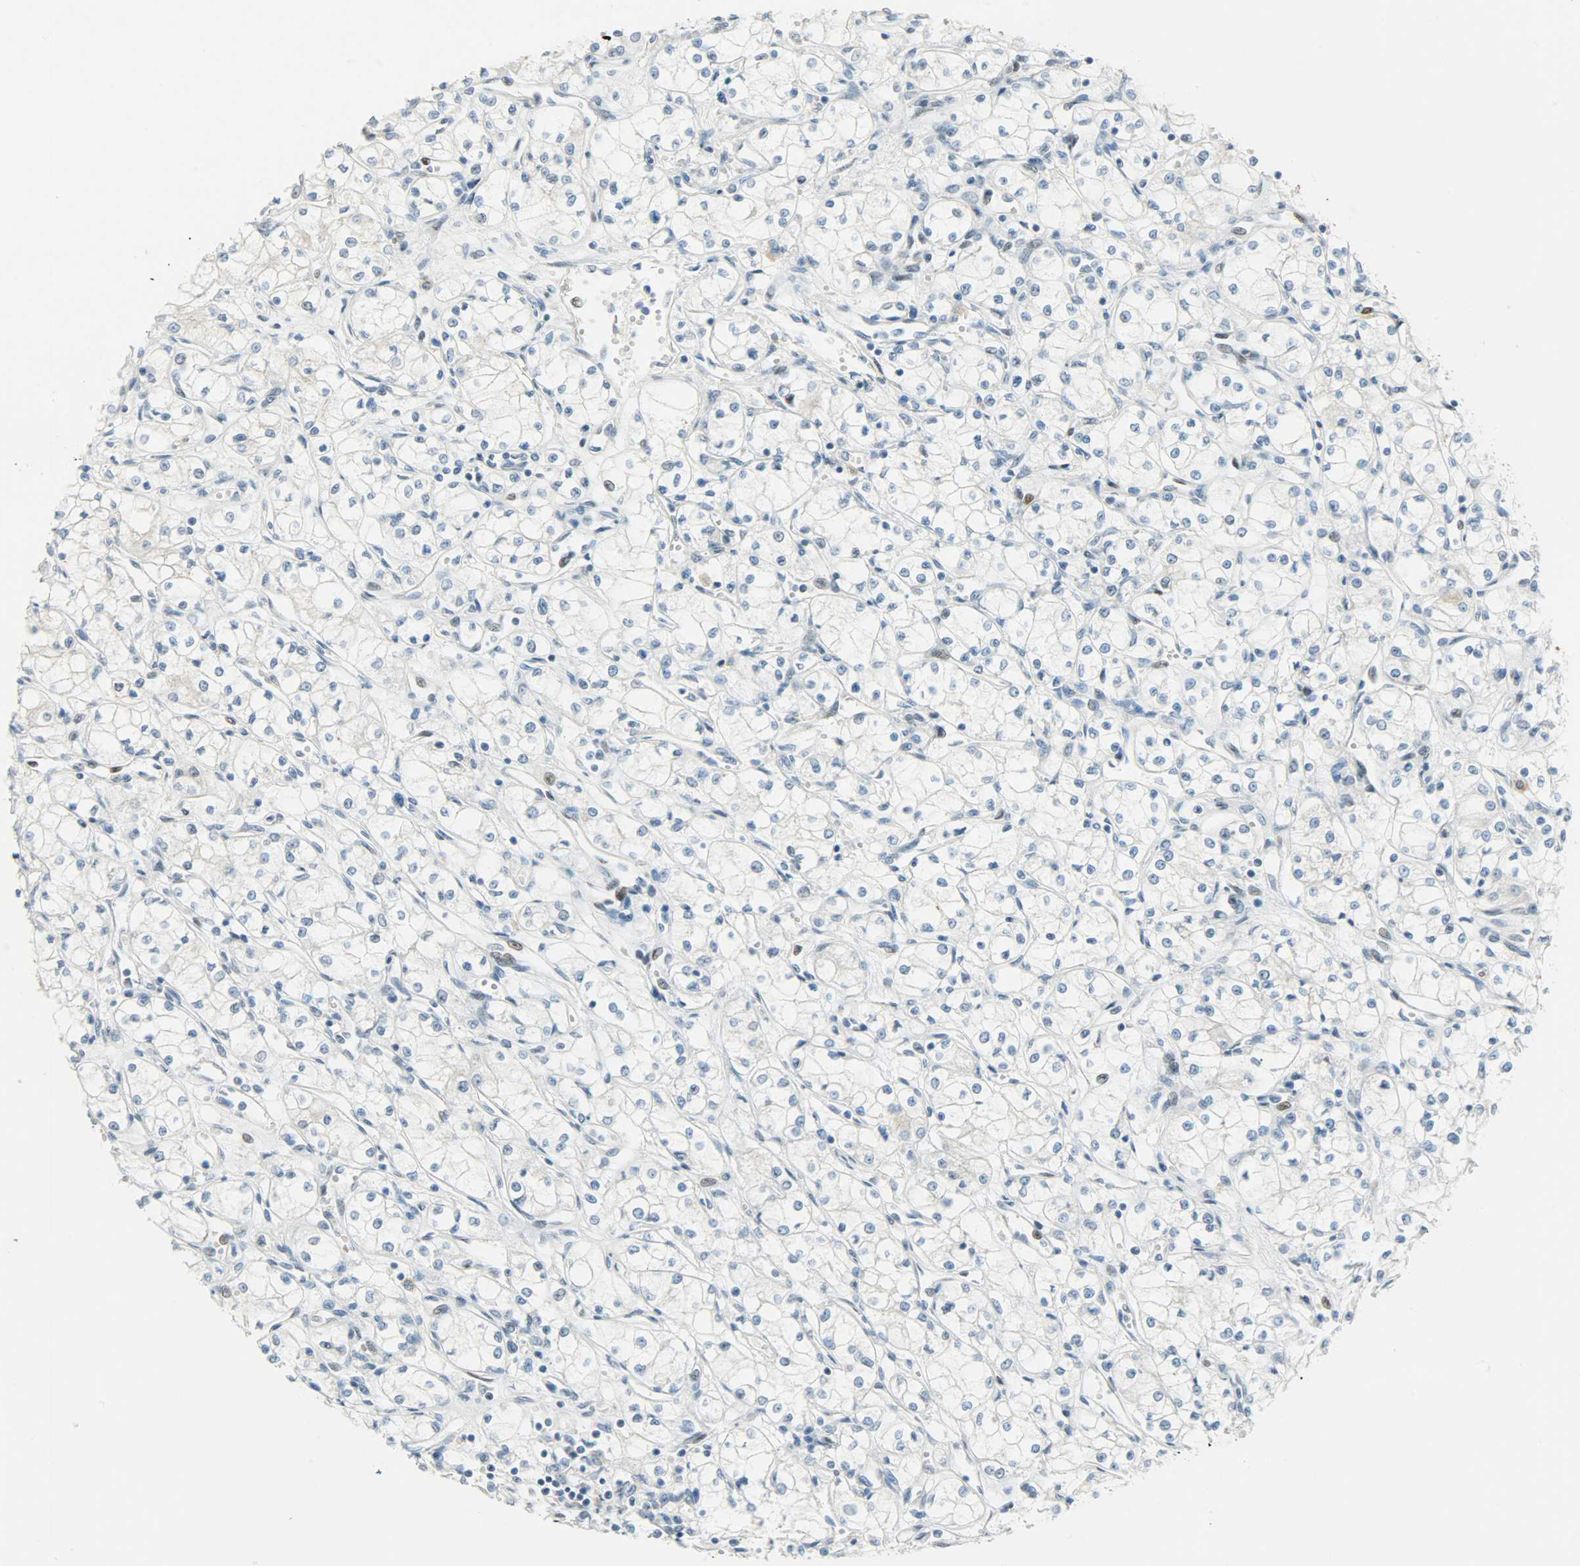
{"staining": {"intensity": "negative", "quantity": "none", "location": "none"}, "tissue": "renal cancer", "cell_type": "Tumor cells", "image_type": "cancer", "snomed": [{"axis": "morphology", "description": "Normal tissue, NOS"}, {"axis": "morphology", "description": "Adenocarcinoma, NOS"}, {"axis": "topography", "description": "Kidney"}], "caption": "Immunohistochemistry photomicrograph of neoplastic tissue: human adenocarcinoma (renal) stained with DAB (3,3'-diaminobenzidine) exhibits no significant protein staining in tumor cells. (DAB (3,3'-diaminobenzidine) IHC with hematoxylin counter stain).", "gene": "JUNB", "patient": {"sex": "male", "age": 59}}